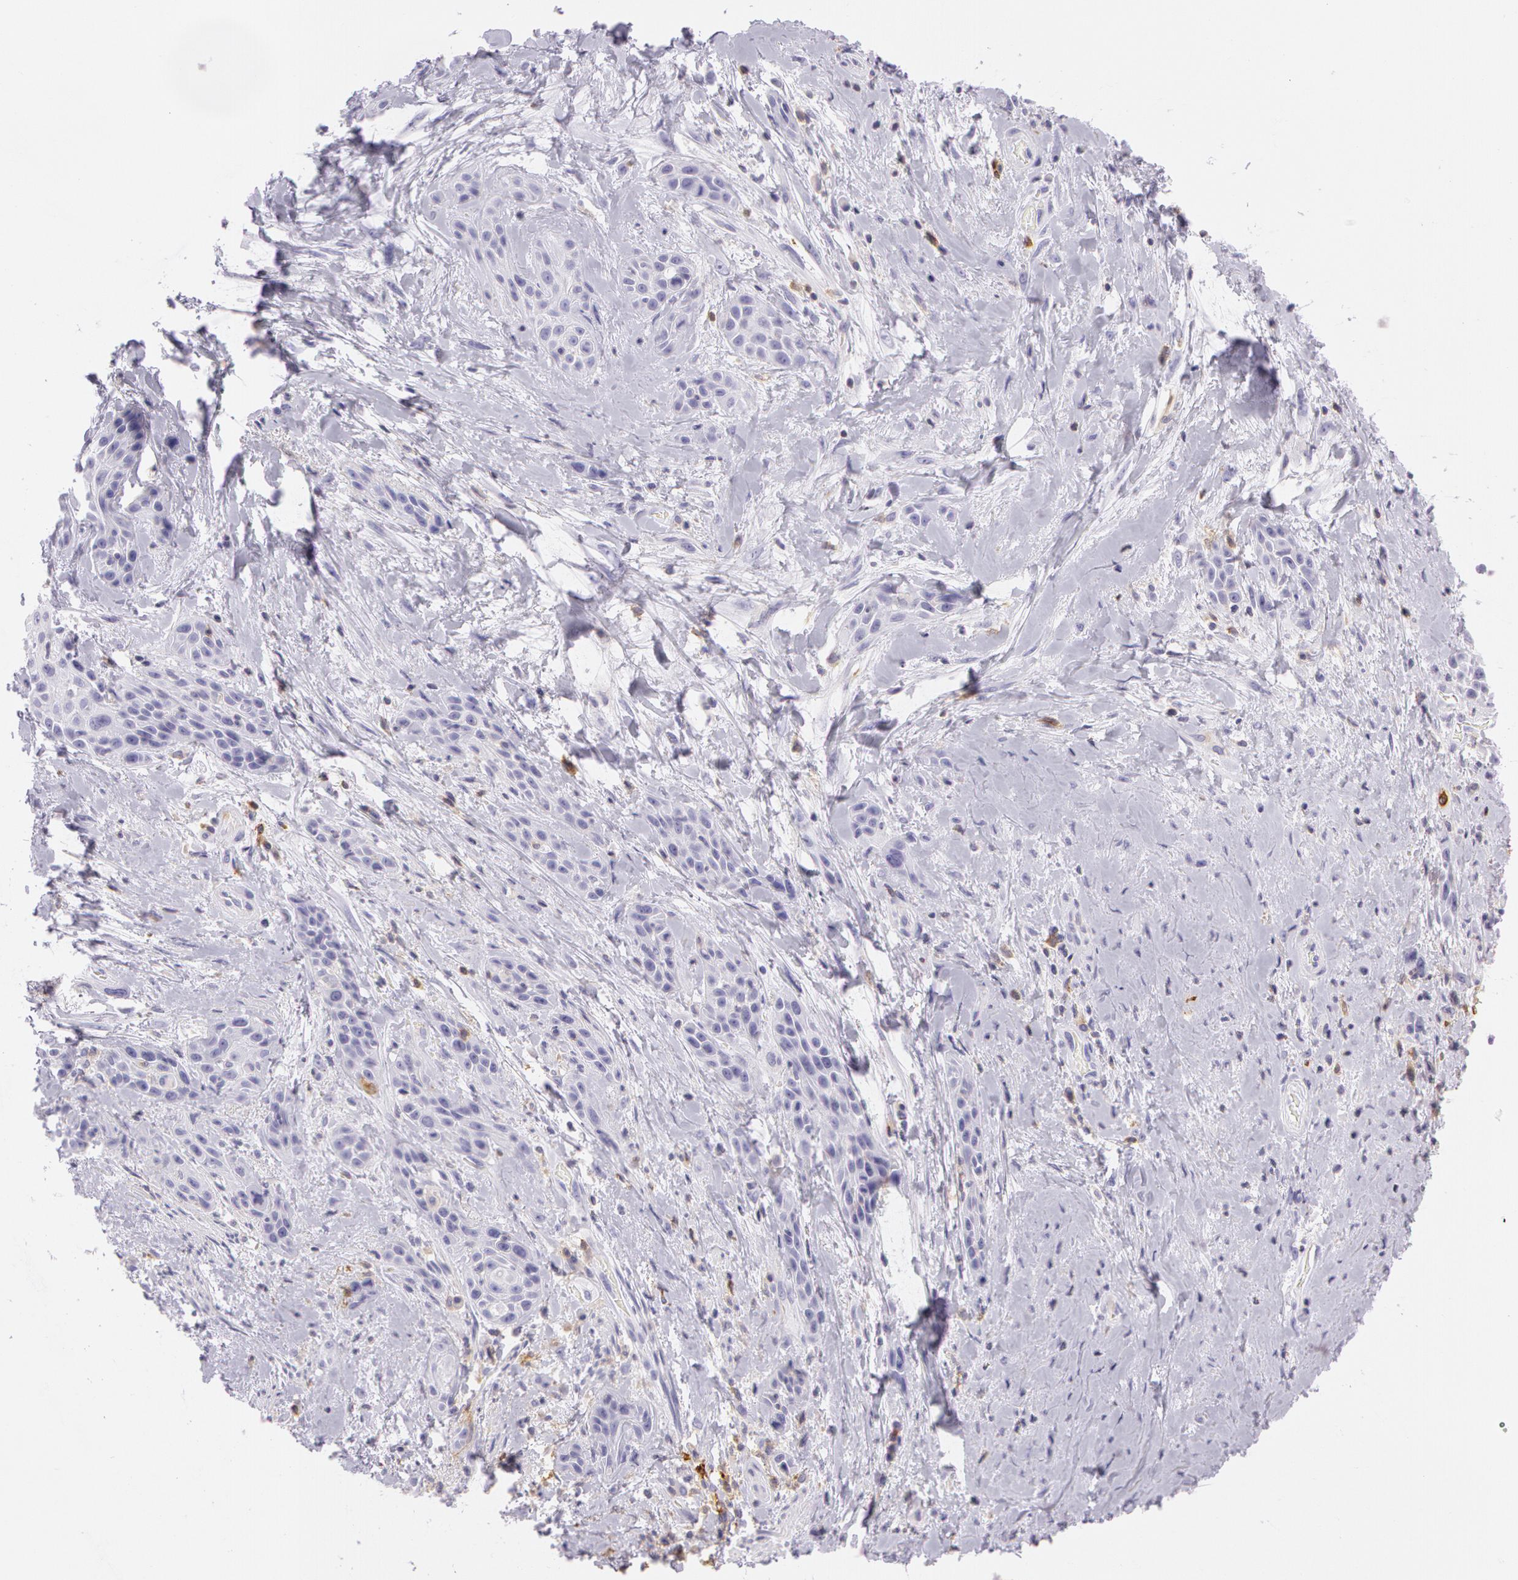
{"staining": {"intensity": "weak", "quantity": "<25%", "location": "cytoplasmic/membranous"}, "tissue": "skin cancer", "cell_type": "Tumor cells", "image_type": "cancer", "snomed": [{"axis": "morphology", "description": "Squamous cell carcinoma, NOS"}, {"axis": "topography", "description": "Skin"}, {"axis": "topography", "description": "Anal"}], "caption": "Tumor cells show no significant protein expression in skin cancer (squamous cell carcinoma).", "gene": "LY75", "patient": {"sex": "male", "age": 64}}